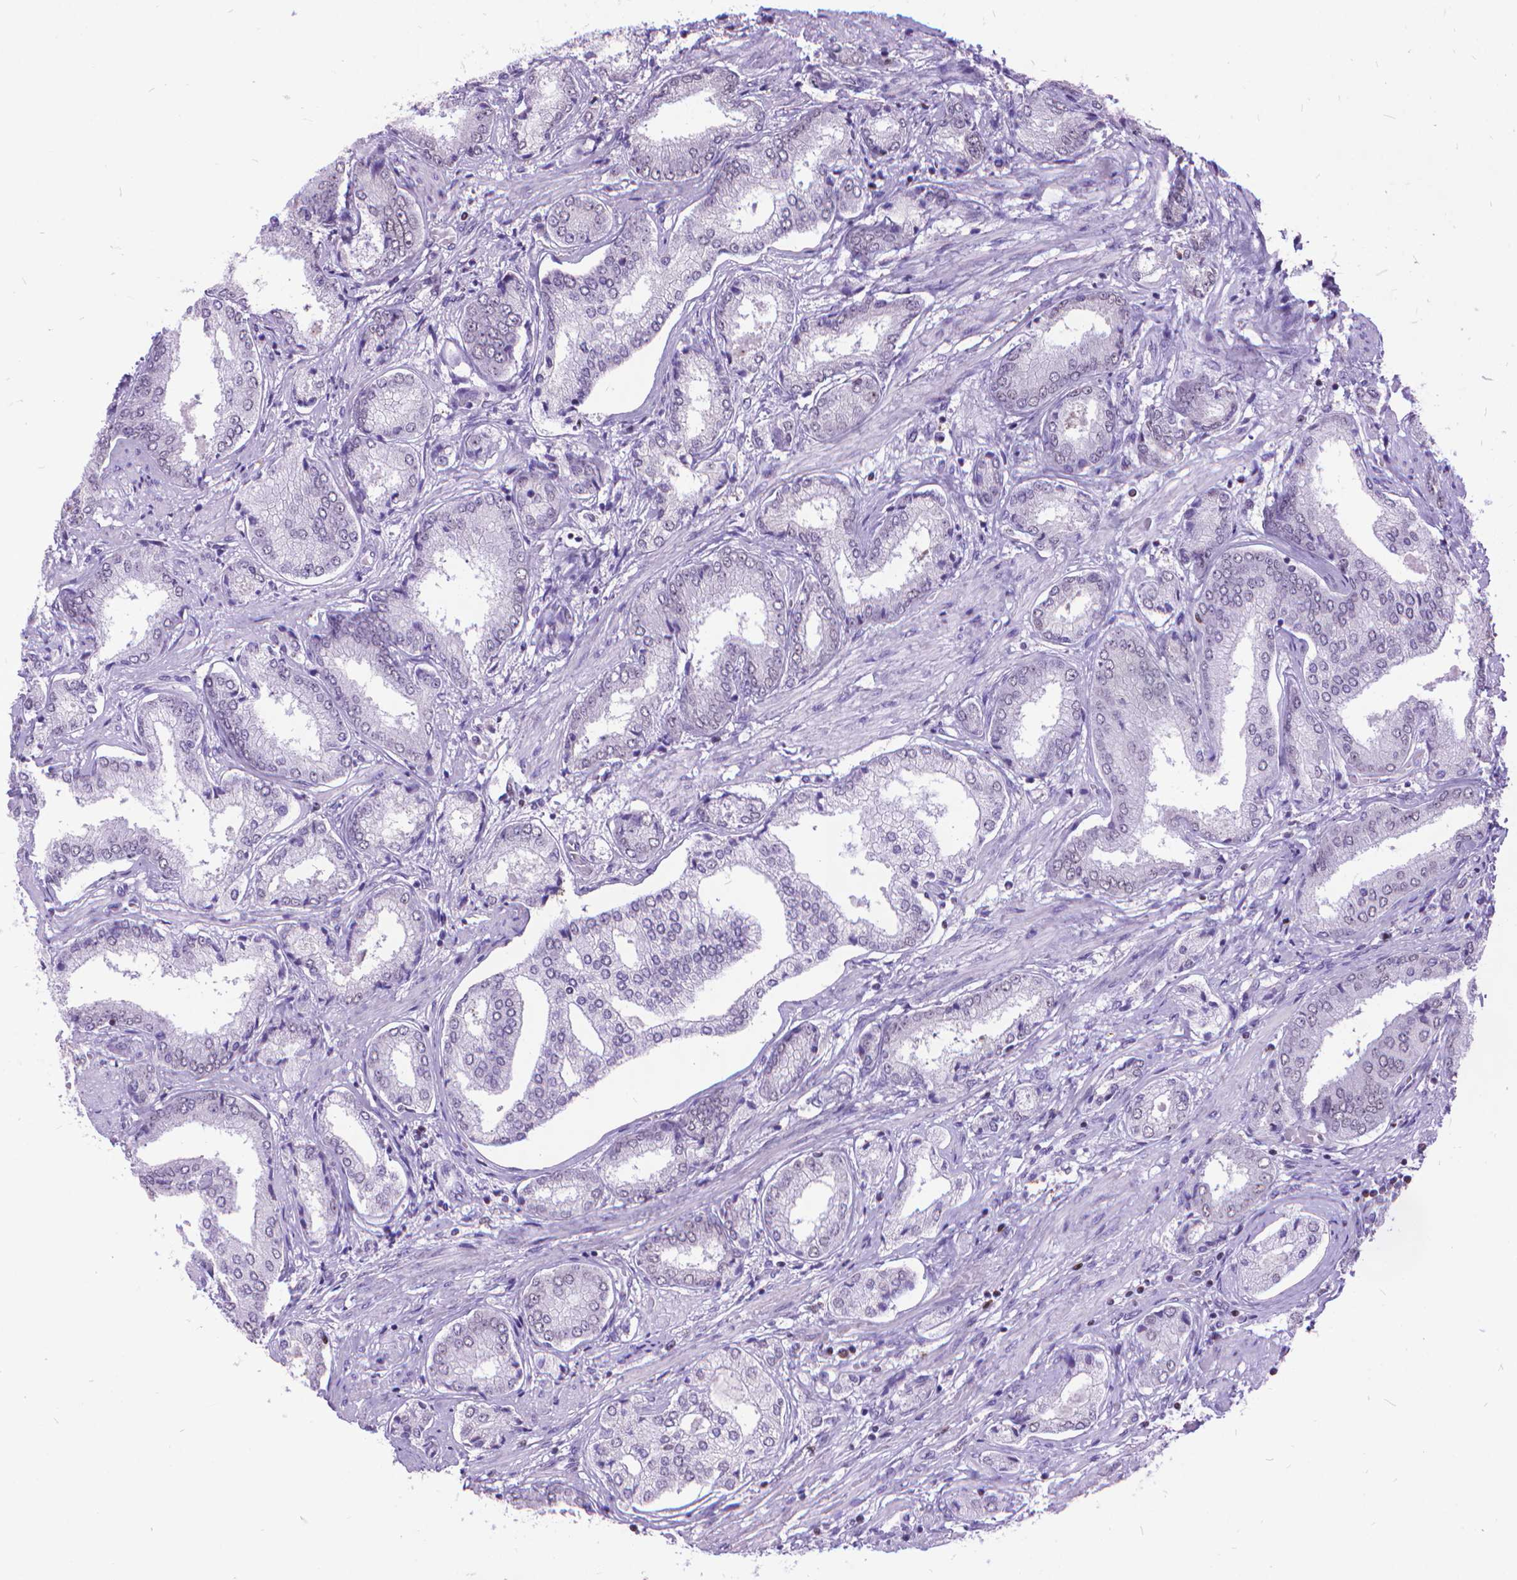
{"staining": {"intensity": "weak", "quantity": "<25%", "location": "nuclear"}, "tissue": "prostate cancer", "cell_type": "Tumor cells", "image_type": "cancer", "snomed": [{"axis": "morphology", "description": "Adenocarcinoma, NOS"}, {"axis": "topography", "description": "Prostate"}], "caption": "The image demonstrates no staining of tumor cells in prostate cancer.", "gene": "POLE4", "patient": {"sex": "male", "age": 63}}